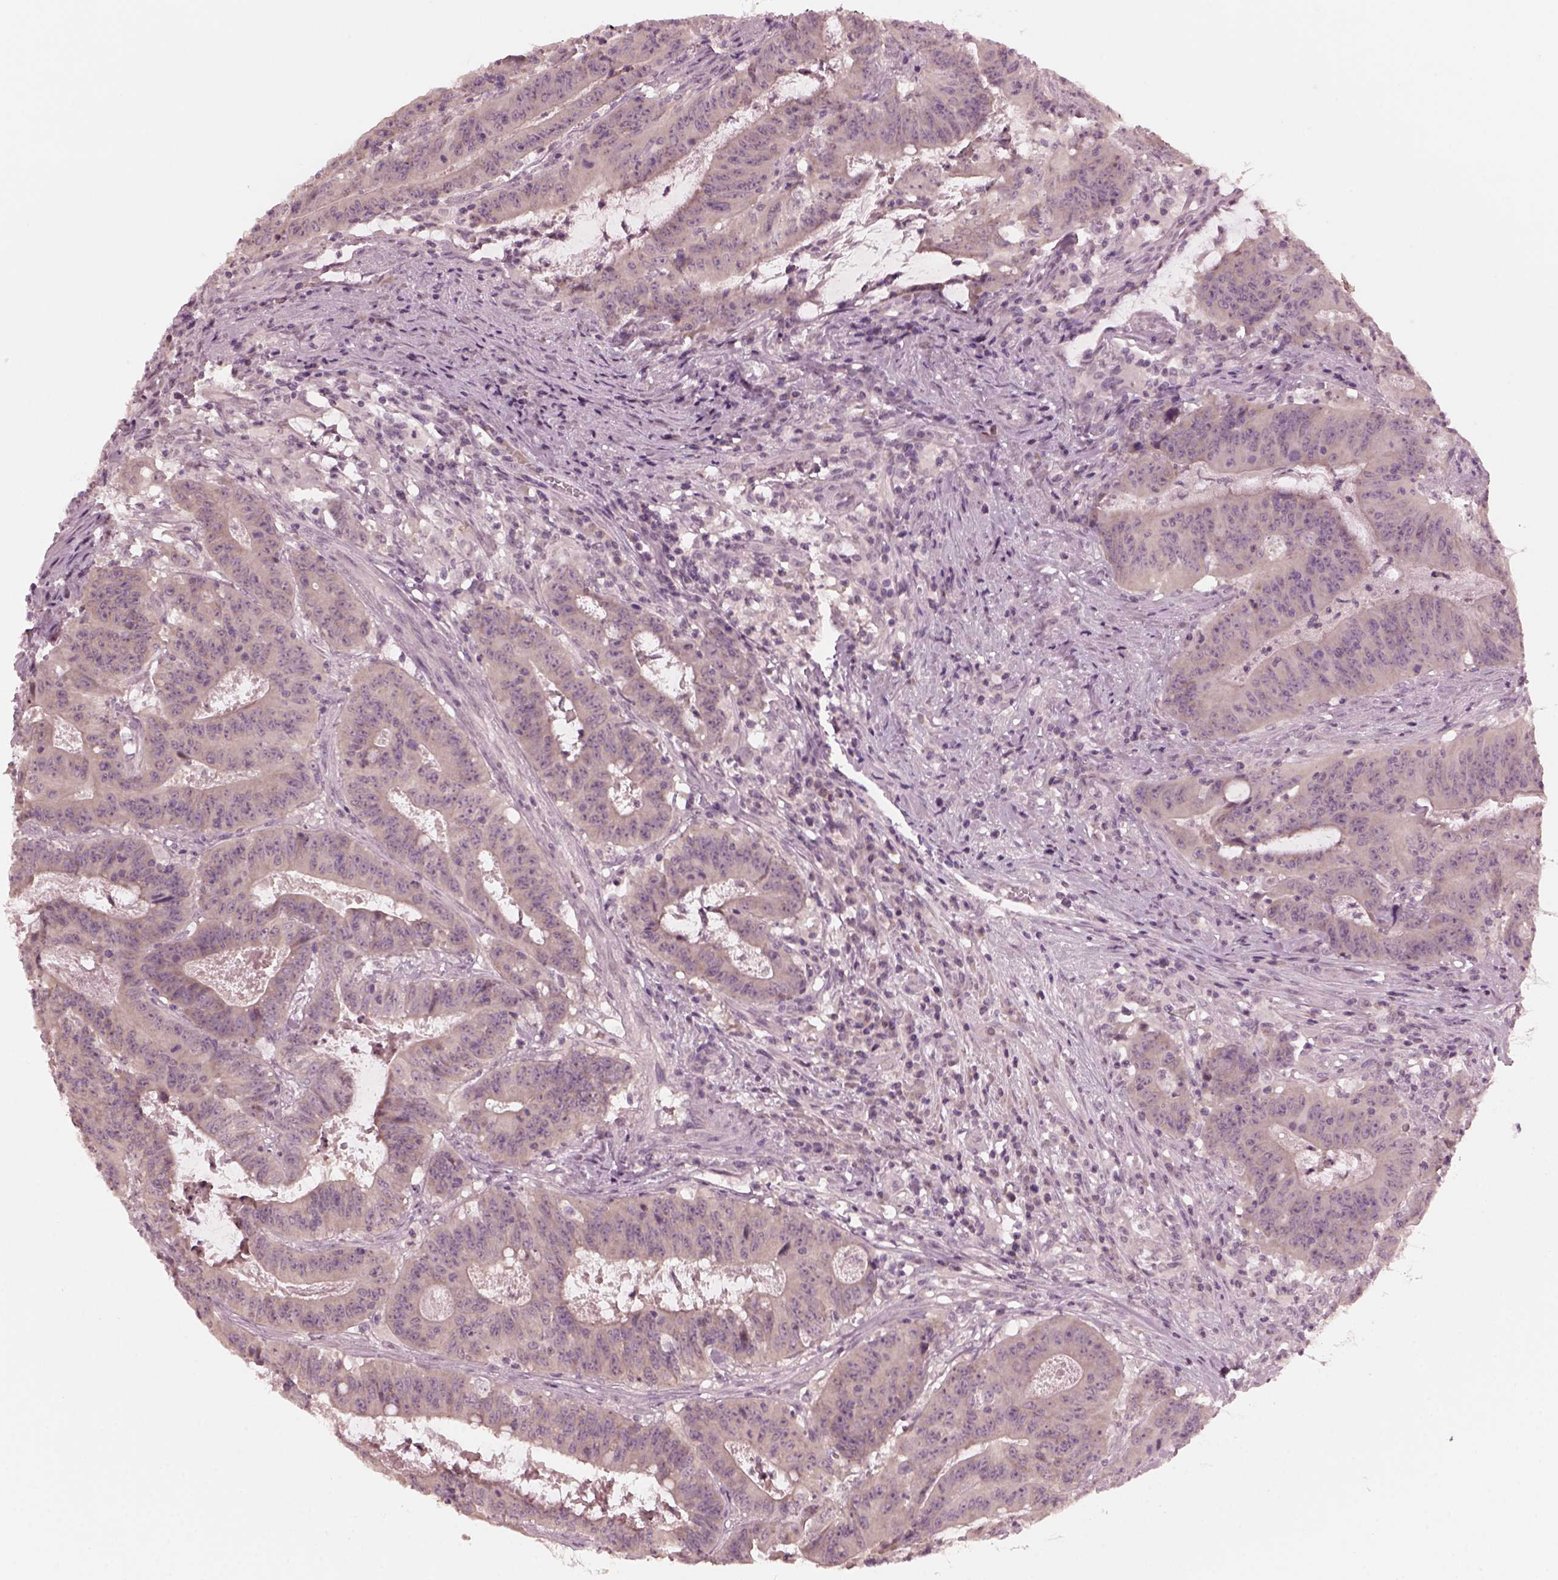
{"staining": {"intensity": "negative", "quantity": "none", "location": "none"}, "tissue": "colorectal cancer", "cell_type": "Tumor cells", "image_type": "cancer", "snomed": [{"axis": "morphology", "description": "Adenocarcinoma, NOS"}, {"axis": "topography", "description": "Colon"}], "caption": "Immunohistochemistry (IHC) photomicrograph of neoplastic tissue: colorectal cancer (adenocarcinoma) stained with DAB reveals no significant protein positivity in tumor cells.", "gene": "RGS7", "patient": {"sex": "male", "age": 33}}